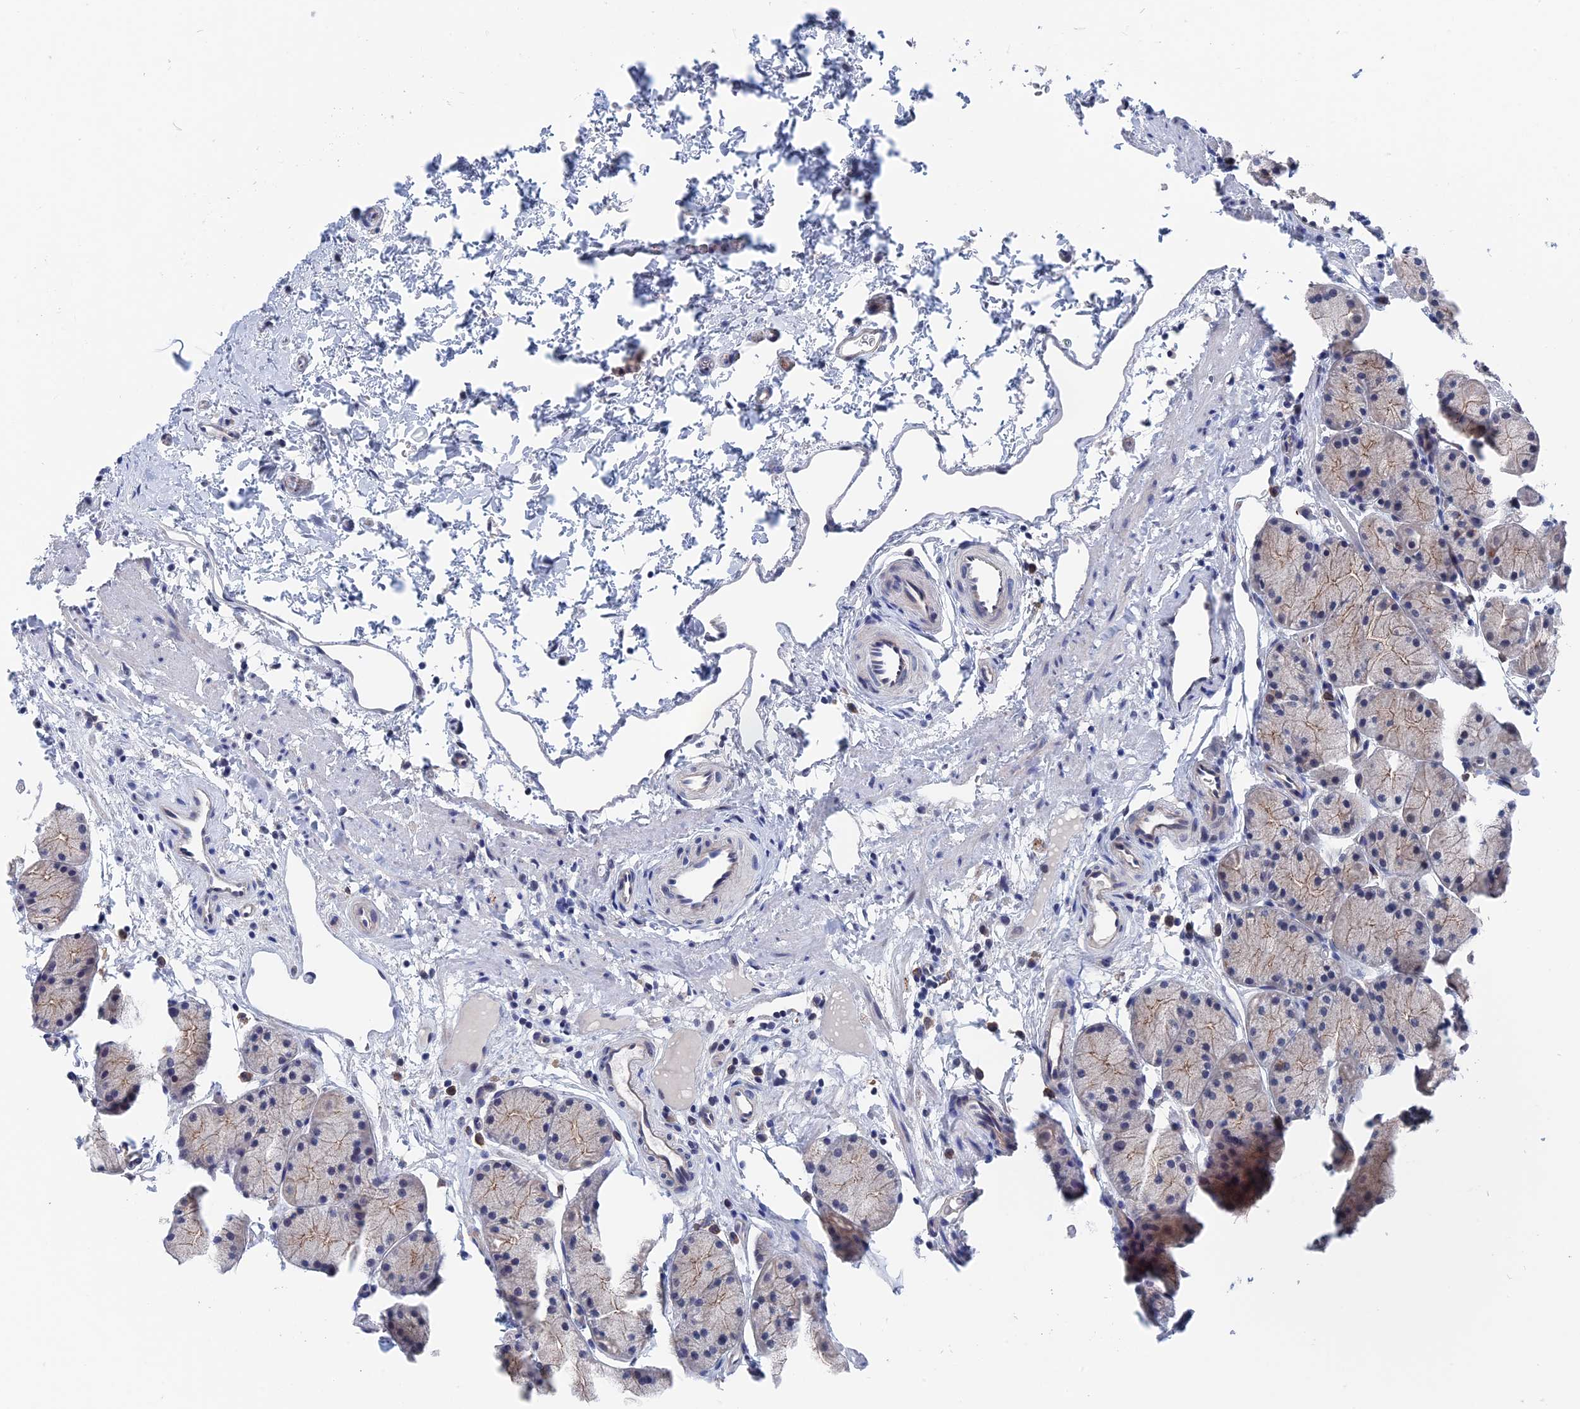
{"staining": {"intensity": "moderate", "quantity": "<25%", "location": "cytoplasmic/membranous"}, "tissue": "stomach", "cell_type": "Glandular cells", "image_type": "normal", "snomed": [{"axis": "morphology", "description": "Normal tissue, NOS"}, {"axis": "topography", "description": "Stomach, upper"}, {"axis": "topography", "description": "Stomach"}], "caption": "The micrograph exhibits immunohistochemical staining of benign stomach. There is moderate cytoplasmic/membranous expression is appreciated in about <25% of glandular cells. The staining was performed using DAB to visualize the protein expression in brown, while the nuclei were stained in blue with hematoxylin (Magnification: 20x).", "gene": "MARCHF3", "patient": {"sex": "male", "age": 47}}